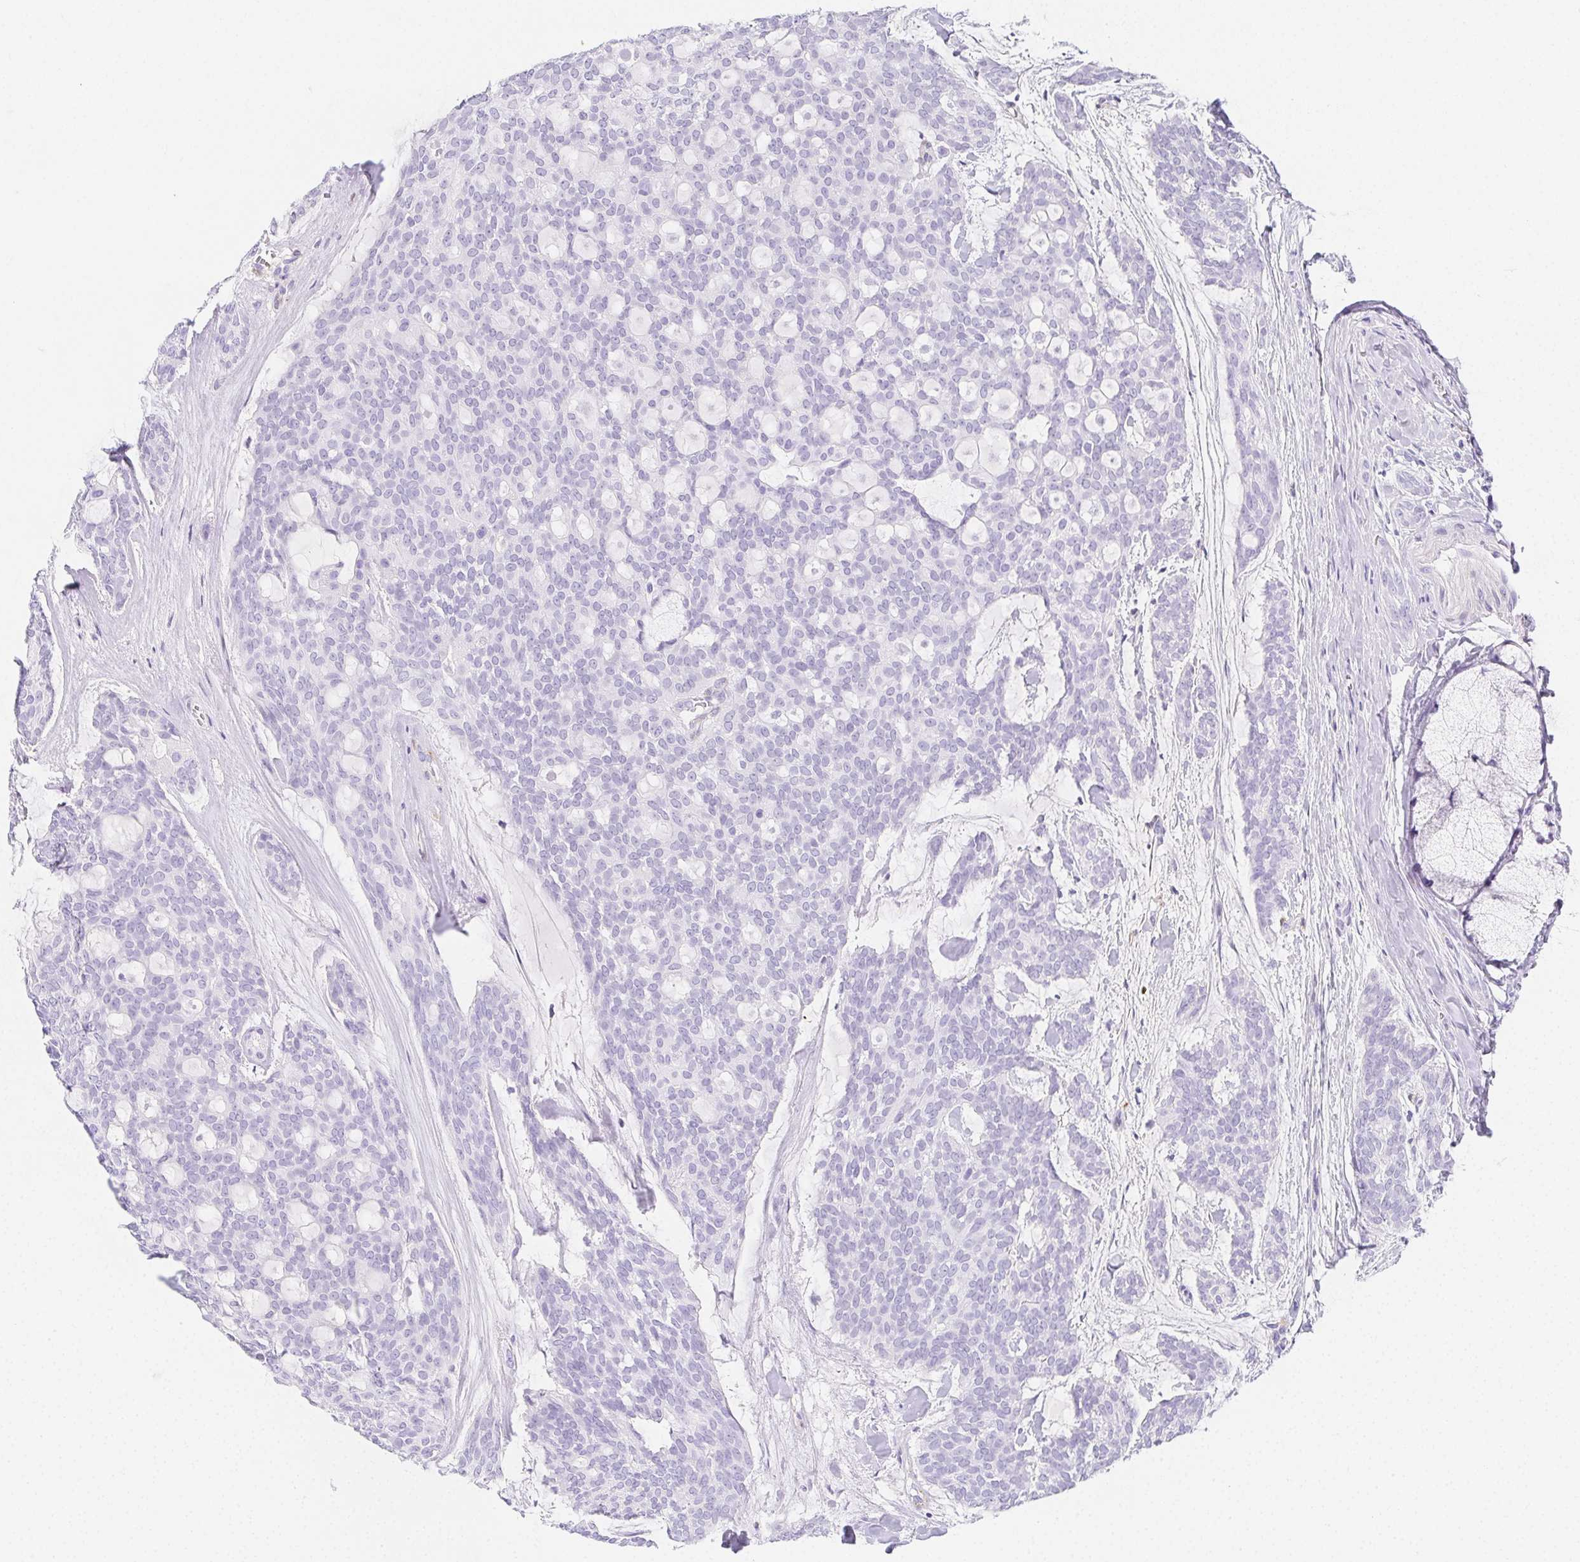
{"staining": {"intensity": "negative", "quantity": "none", "location": "none"}, "tissue": "head and neck cancer", "cell_type": "Tumor cells", "image_type": "cancer", "snomed": [{"axis": "morphology", "description": "Adenocarcinoma, NOS"}, {"axis": "topography", "description": "Head-Neck"}], "caption": "Human head and neck cancer stained for a protein using immunohistochemistry (IHC) reveals no positivity in tumor cells.", "gene": "HRC", "patient": {"sex": "male", "age": 66}}